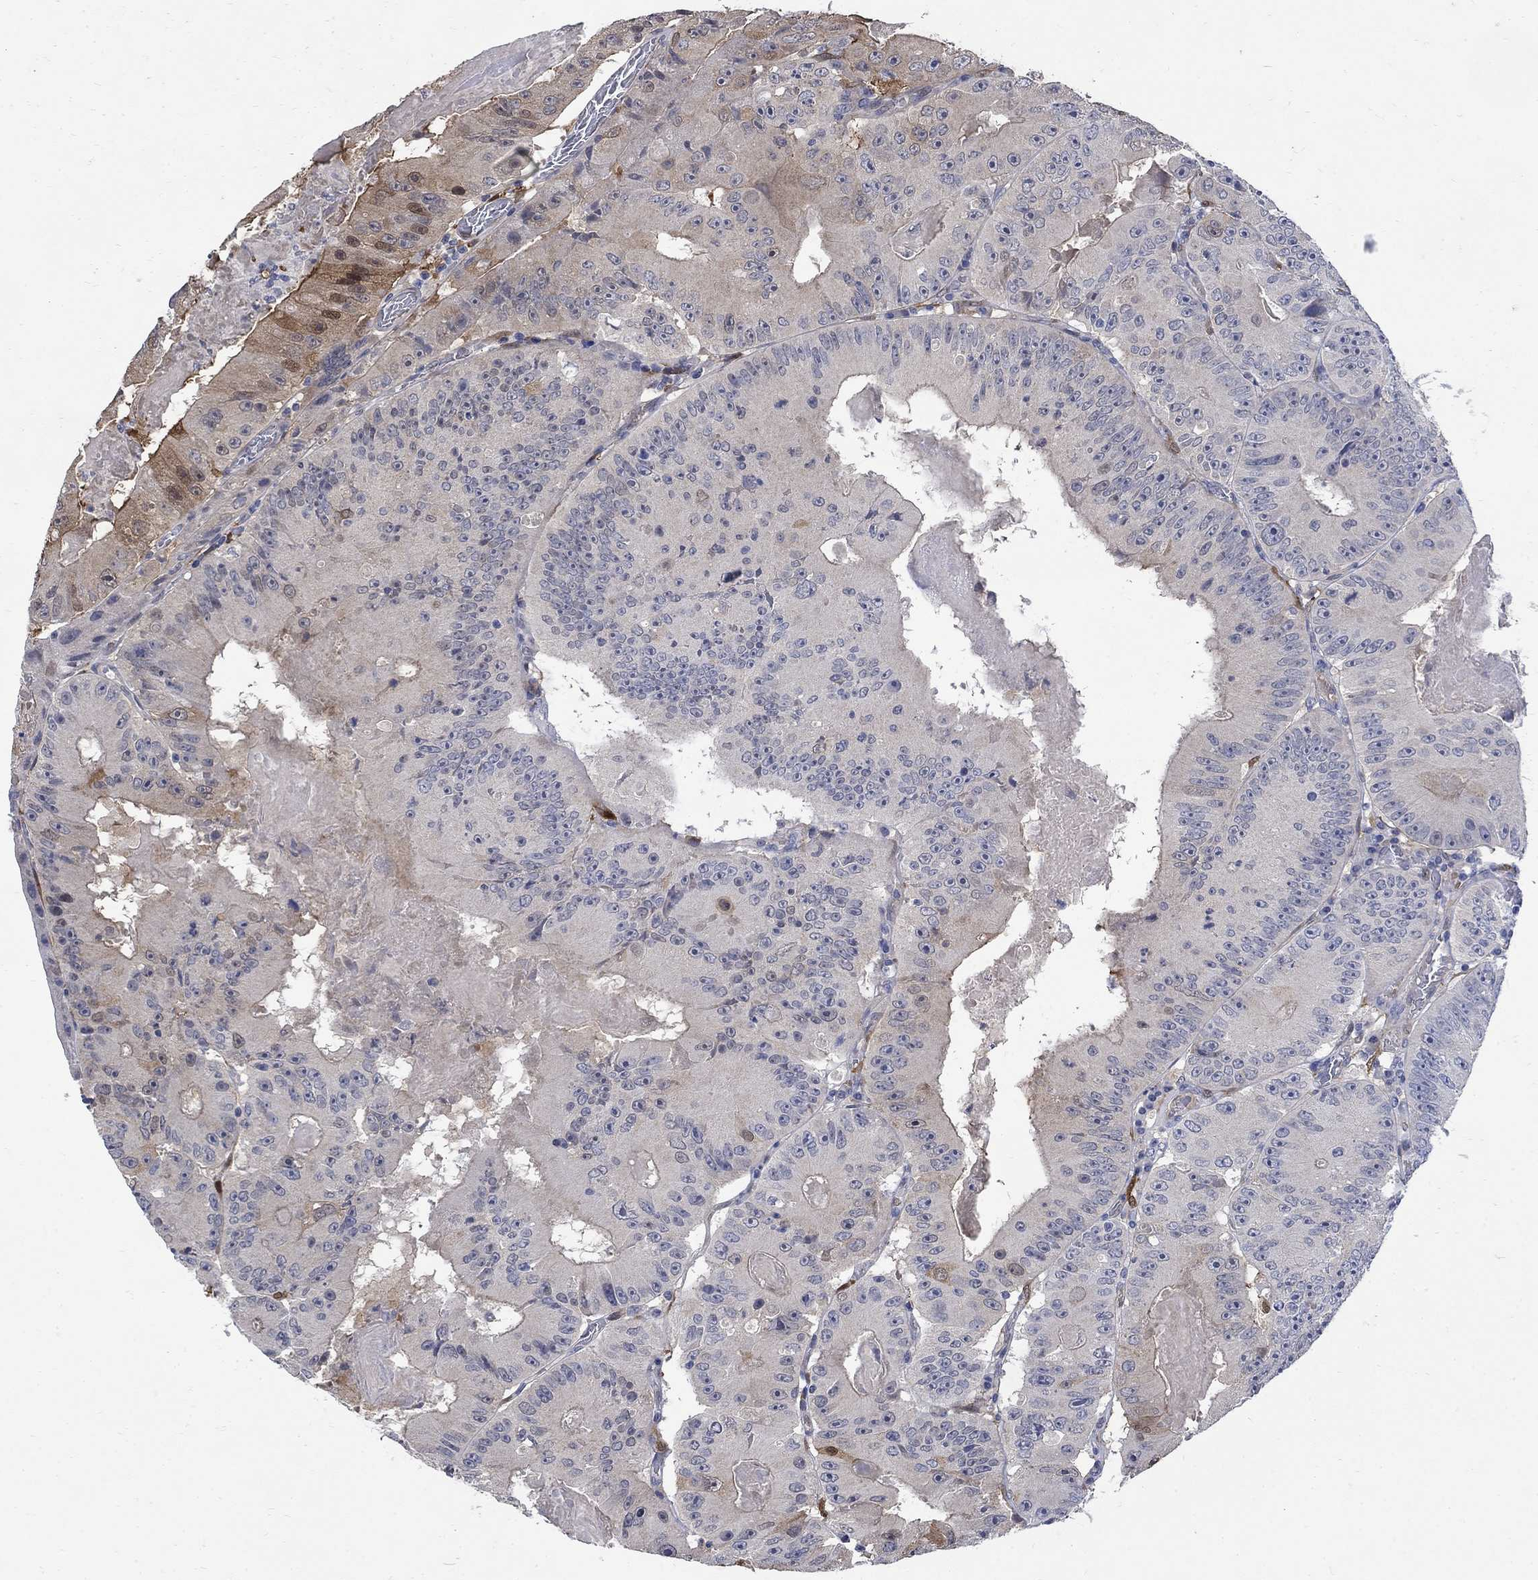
{"staining": {"intensity": "moderate", "quantity": "<25%", "location": "cytoplasmic/membranous"}, "tissue": "colorectal cancer", "cell_type": "Tumor cells", "image_type": "cancer", "snomed": [{"axis": "morphology", "description": "Adenocarcinoma, NOS"}, {"axis": "topography", "description": "Colon"}], "caption": "Immunohistochemical staining of colorectal adenocarcinoma exhibits low levels of moderate cytoplasmic/membranous protein expression in approximately <25% of tumor cells. (DAB = brown stain, brightfield microscopy at high magnification).", "gene": "TGM2", "patient": {"sex": "female", "age": 86}}